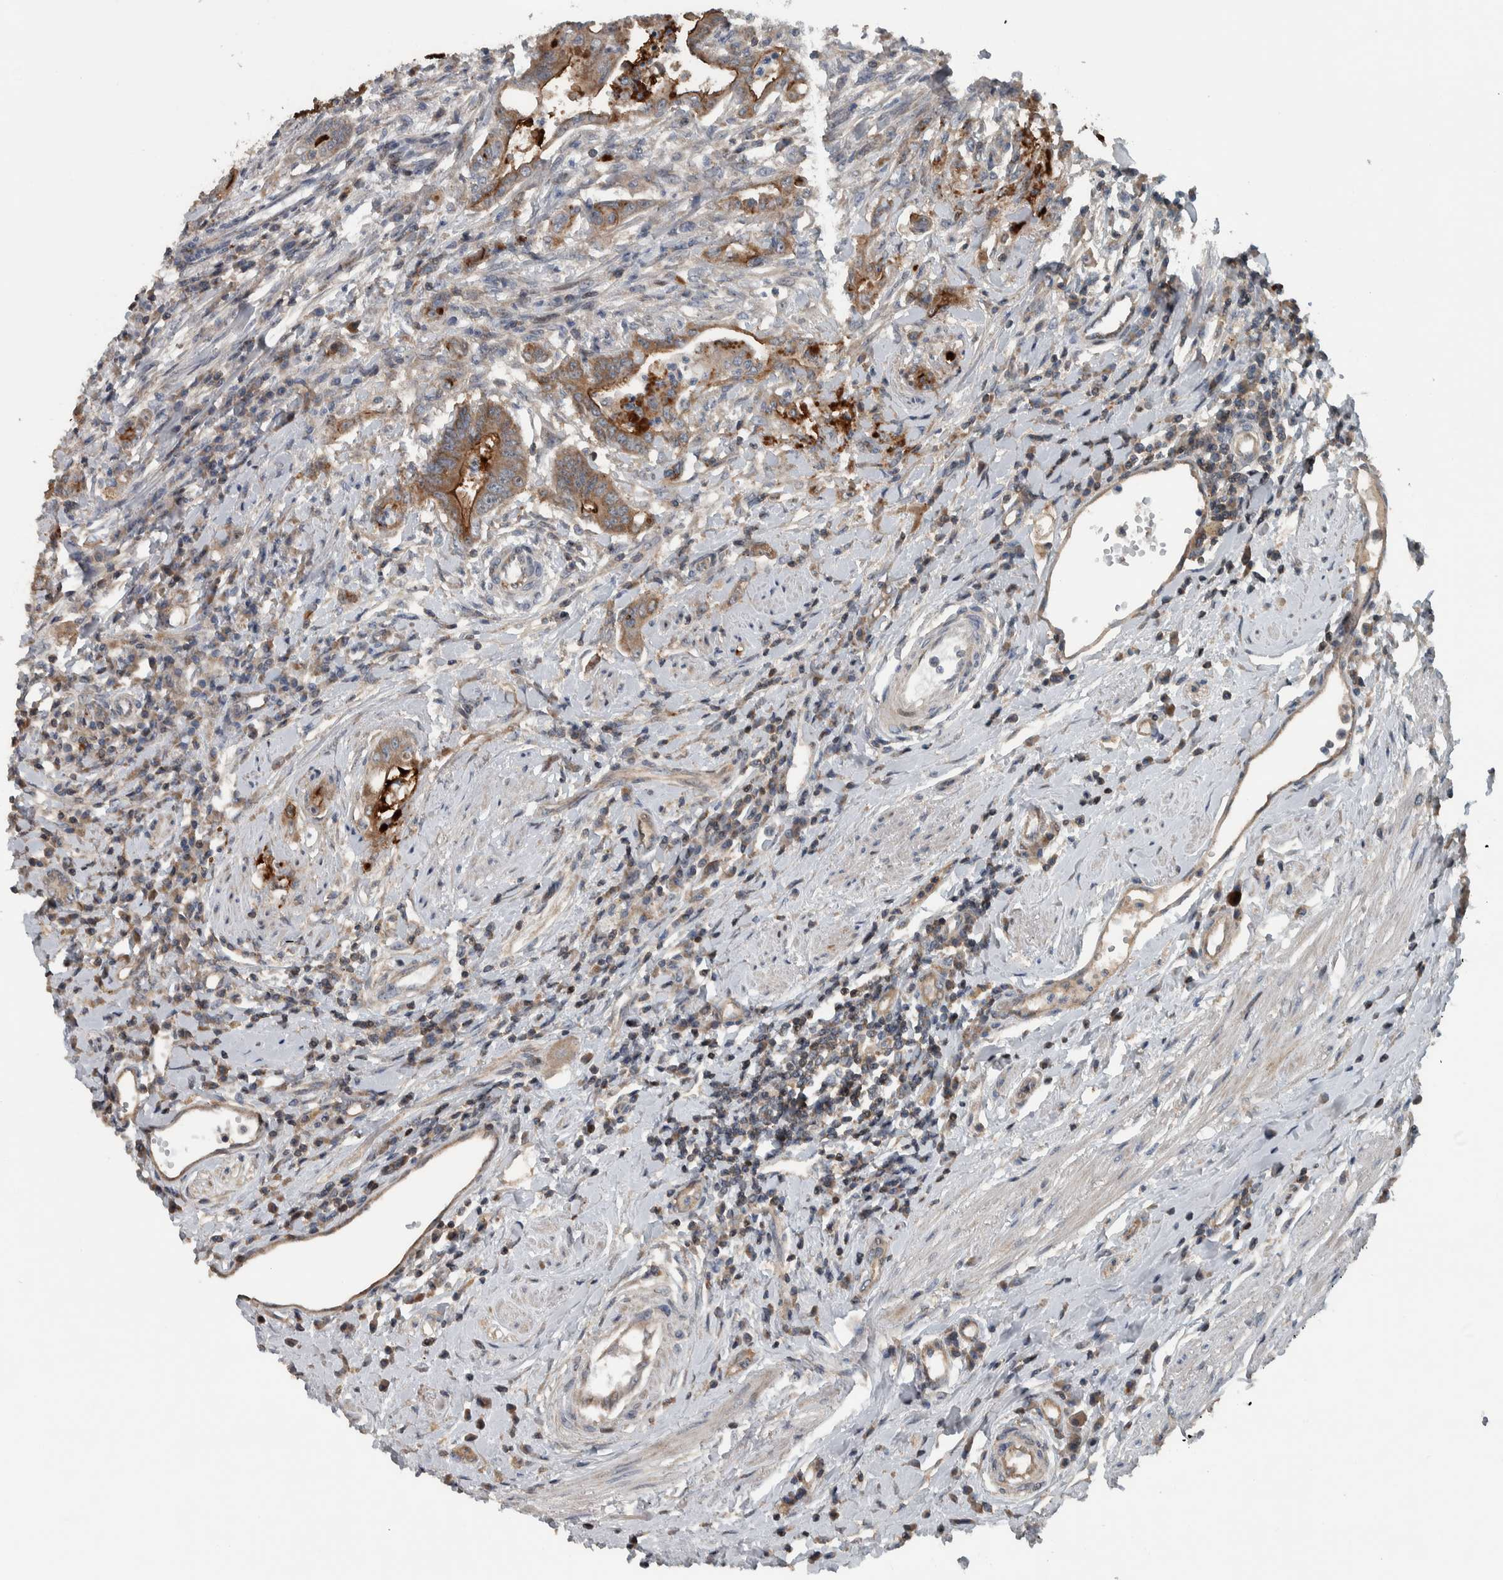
{"staining": {"intensity": "moderate", "quantity": ">75%", "location": "cytoplasmic/membranous"}, "tissue": "colorectal cancer", "cell_type": "Tumor cells", "image_type": "cancer", "snomed": [{"axis": "morphology", "description": "Adenoma, NOS"}, {"axis": "morphology", "description": "Adenocarcinoma, NOS"}, {"axis": "topography", "description": "Colon"}], "caption": "Colorectal cancer stained for a protein shows moderate cytoplasmic/membranous positivity in tumor cells.", "gene": "BAIAP2L1", "patient": {"sex": "male", "age": 79}}